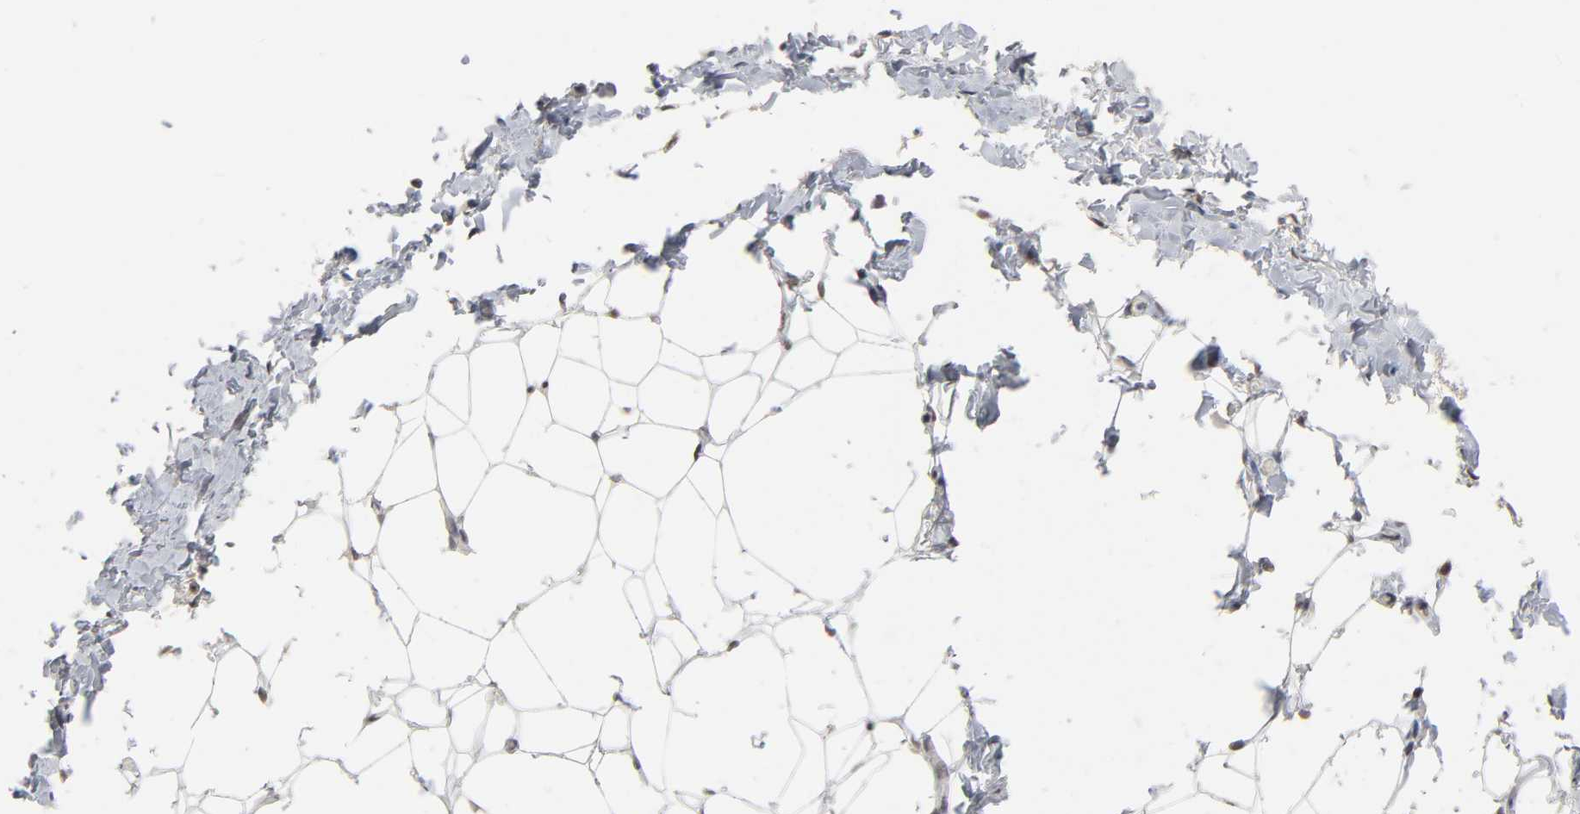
{"staining": {"intensity": "moderate", "quantity": ">75%", "location": "nuclear"}, "tissue": "adipose tissue", "cell_type": "Adipocytes", "image_type": "normal", "snomed": [{"axis": "morphology", "description": "Normal tissue, NOS"}, {"axis": "topography", "description": "Soft tissue"}], "caption": "Immunohistochemical staining of benign human adipose tissue displays moderate nuclear protein staining in approximately >75% of adipocytes.", "gene": "TRIM33", "patient": {"sex": "male", "age": 26}}